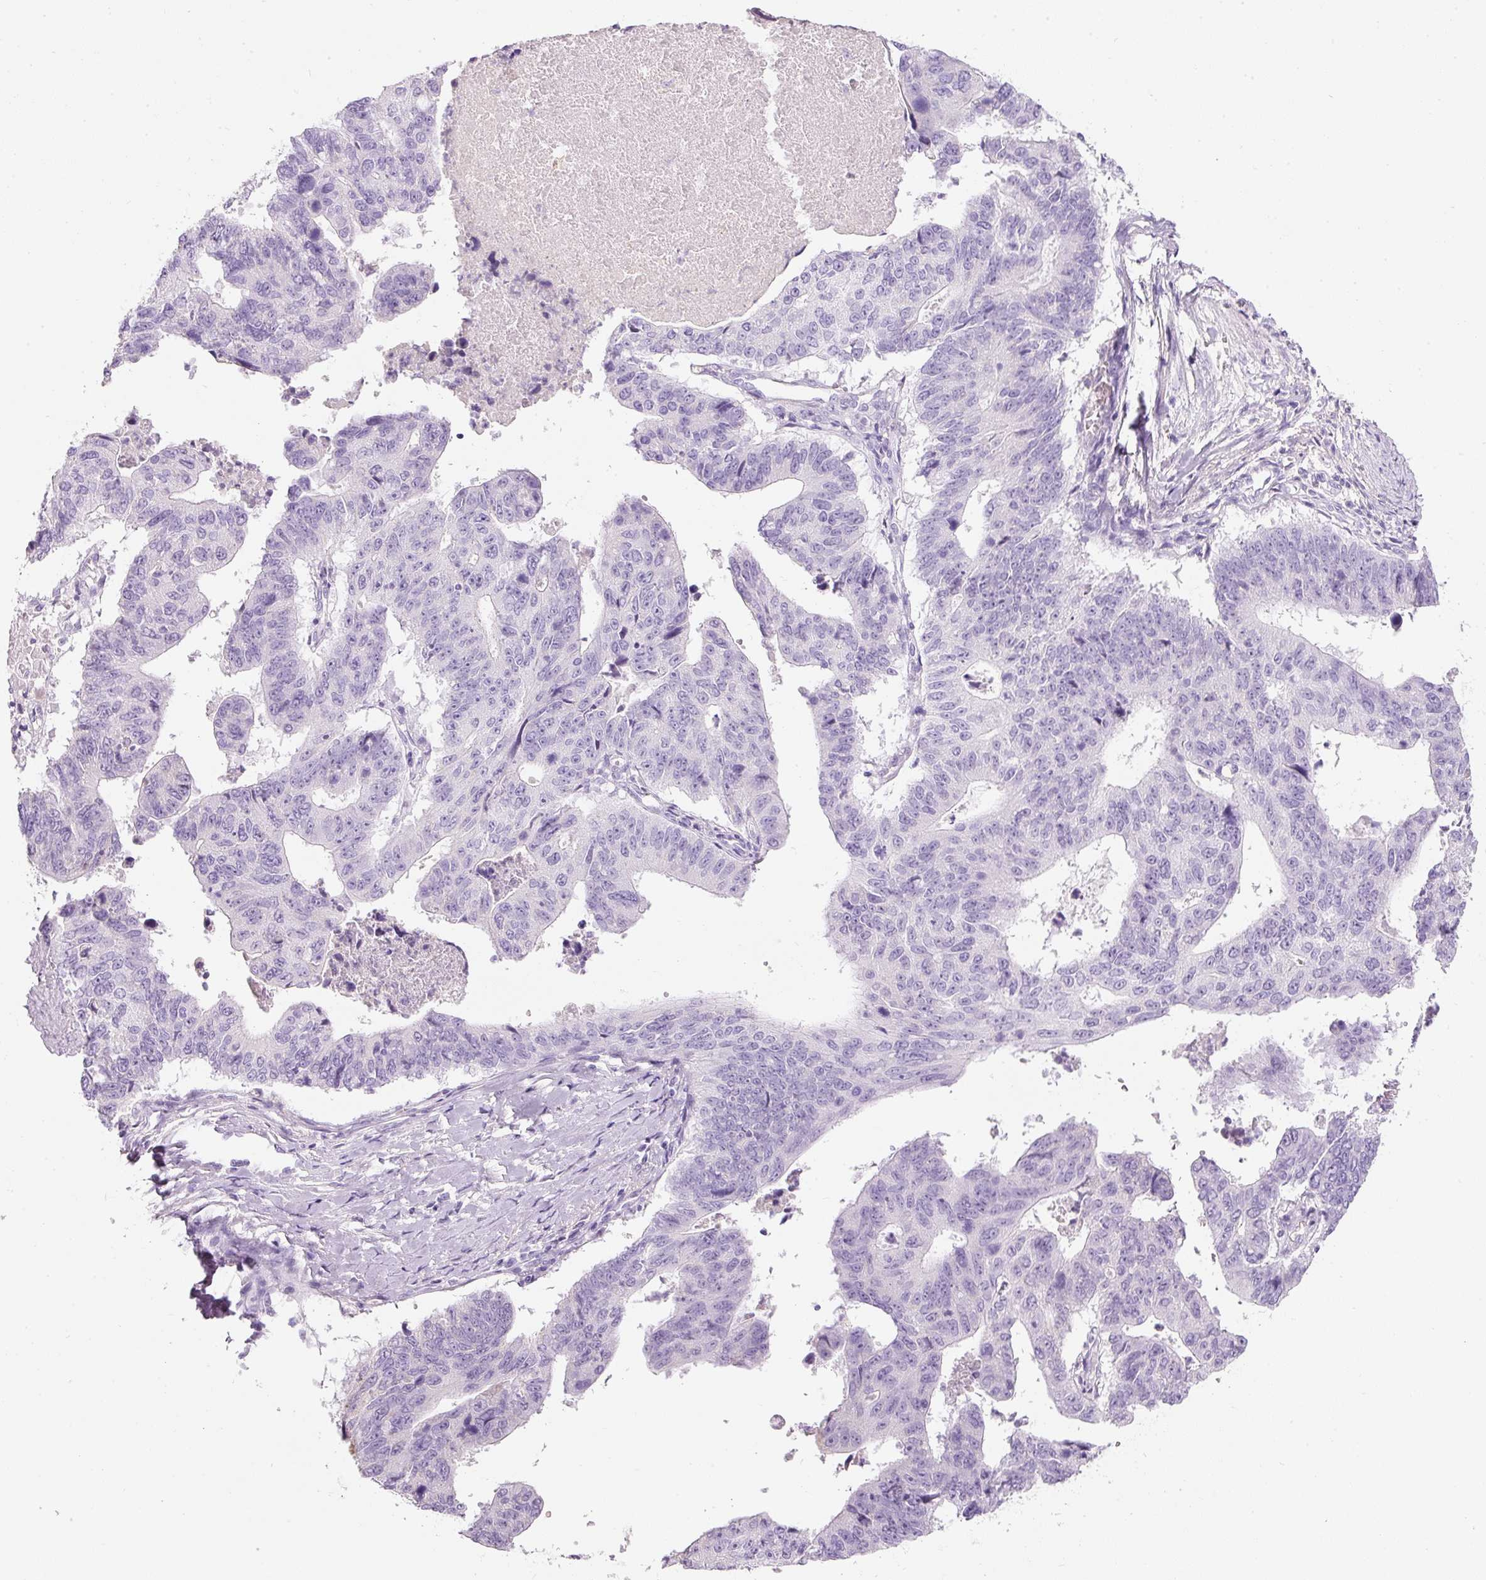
{"staining": {"intensity": "negative", "quantity": "none", "location": "none"}, "tissue": "stomach cancer", "cell_type": "Tumor cells", "image_type": "cancer", "snomed": [{"axis": "morphology", "description": "Adenocarcinoma, NOS"}, {"axis": "topography", "description": "Stomach"}], "caption": "Image shows no protein positivity in tumor cells of stomach adenocarcinoma tissue.", "gene": "DNM1", "patient": {"sex": "male", "age": 59}}